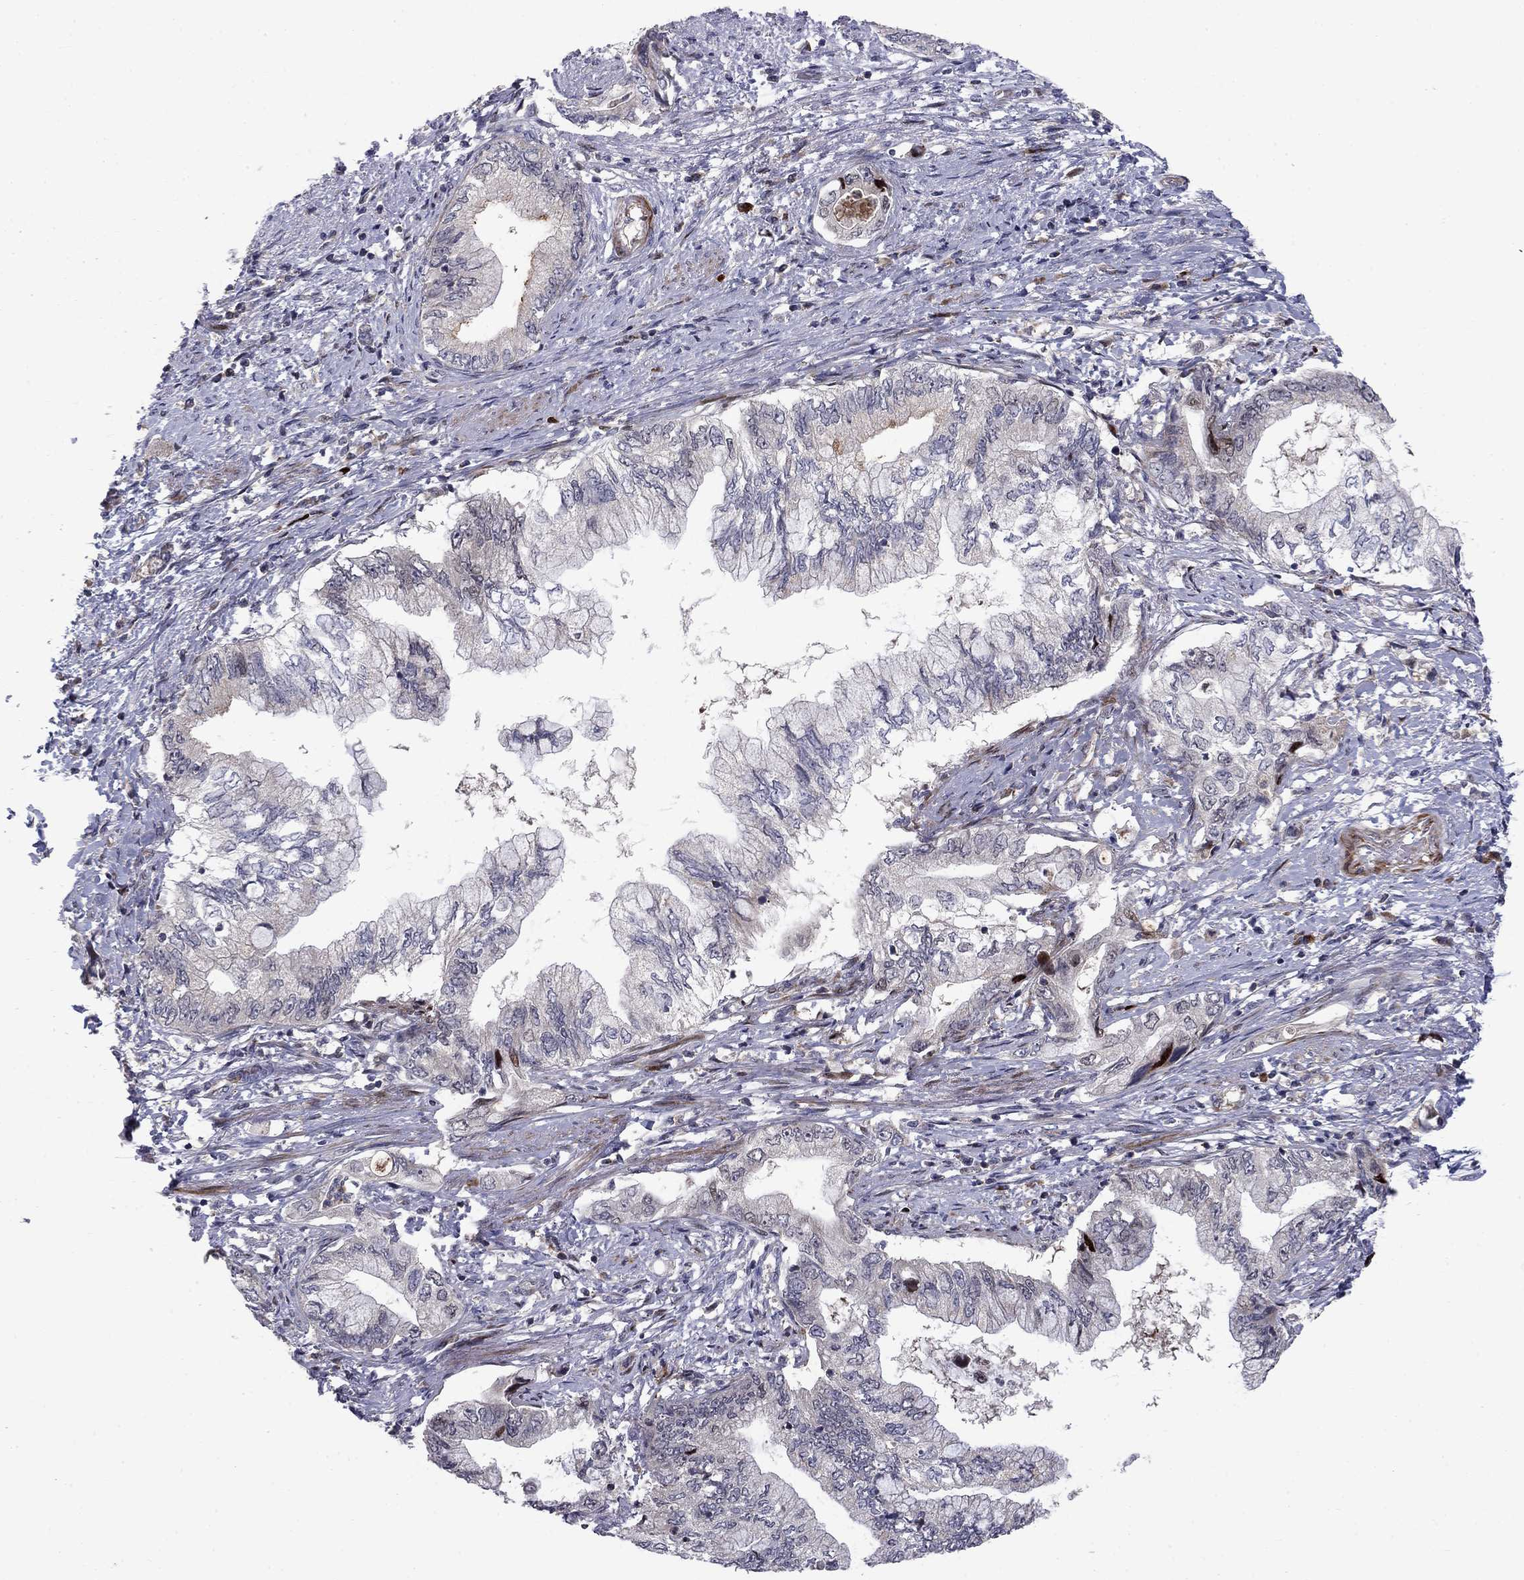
{"staining": {"intensity": "moderate", "quantity": "<25%", "location": "cytoplasmic/membranous"}, "tissue": "pancreatic cancer", "cell_type": "Tumor cells", "image_type": "cancer", "snomed": [{"axis": "morphology", "description": "Adenocarcinoma, NOS"}, {"axis": "topography", "description": "Pancreas"}], "caption": "Immunohistochemical staining of pancreatic adenocarcinoma exhibits low levels of moderate cytoplasmic/membranous positivity in approximately <25% of tumor cells.", "gene": "MIOS", "patient": {"sex": "female", "age": 73}}